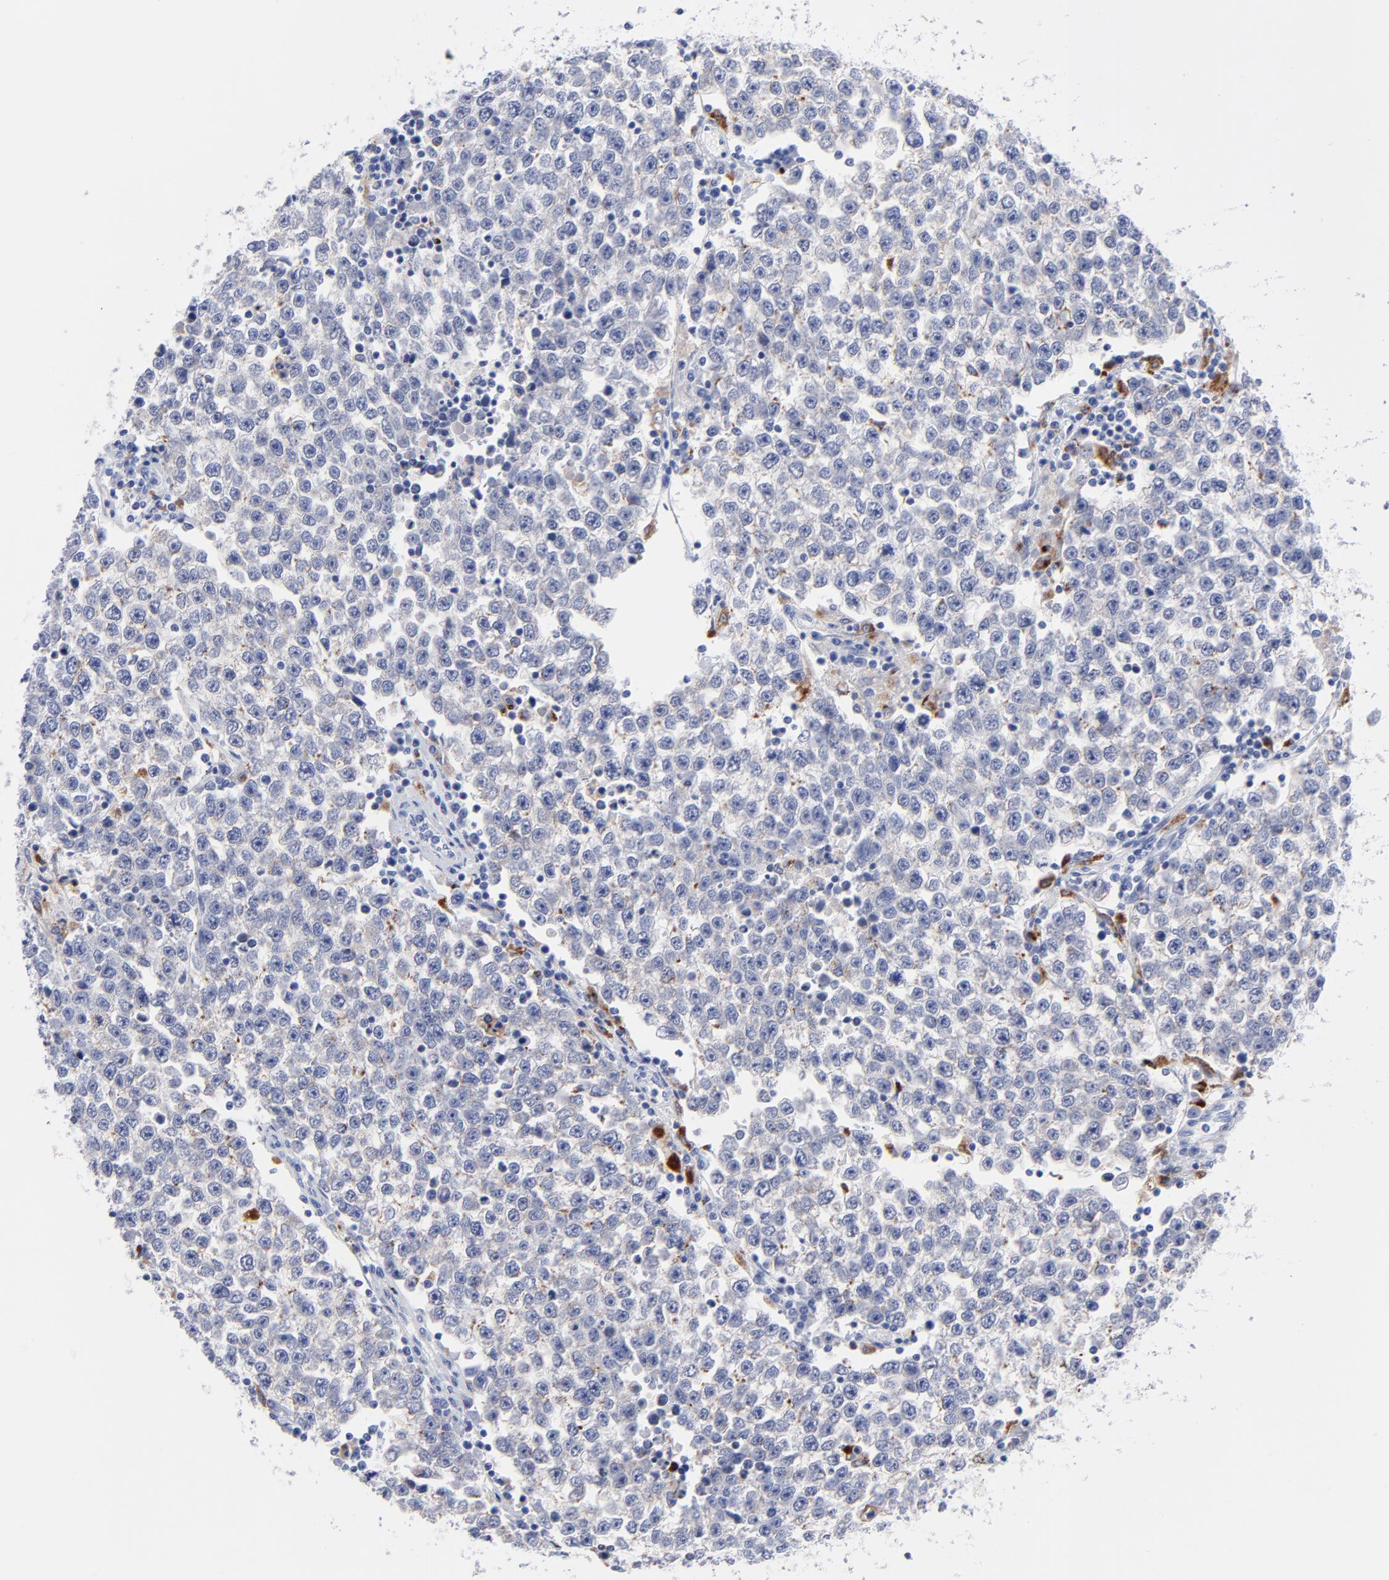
{"staining": {"intensity": "moderate", "quantity": "<25%", "location": "cytoplasmic/membranous"}, "tissue": "testis cancer", "cell_type": "Tumor cells", "image_type": "cancer", "snomed": [{"axis": "morphology", "description": "Seminoma, NOS"}, {"axis": "topography", "description": "Testis"}], "caption": "Moderate cytoplasmic/membranous staining is appreciated in approximately <25% of tumor cells in seminoma (testis). (Brightfield microscopy of DAB IHC at high magnification).", "gene": "CPVL", "patient": {"sex": "male", "age": 36}}